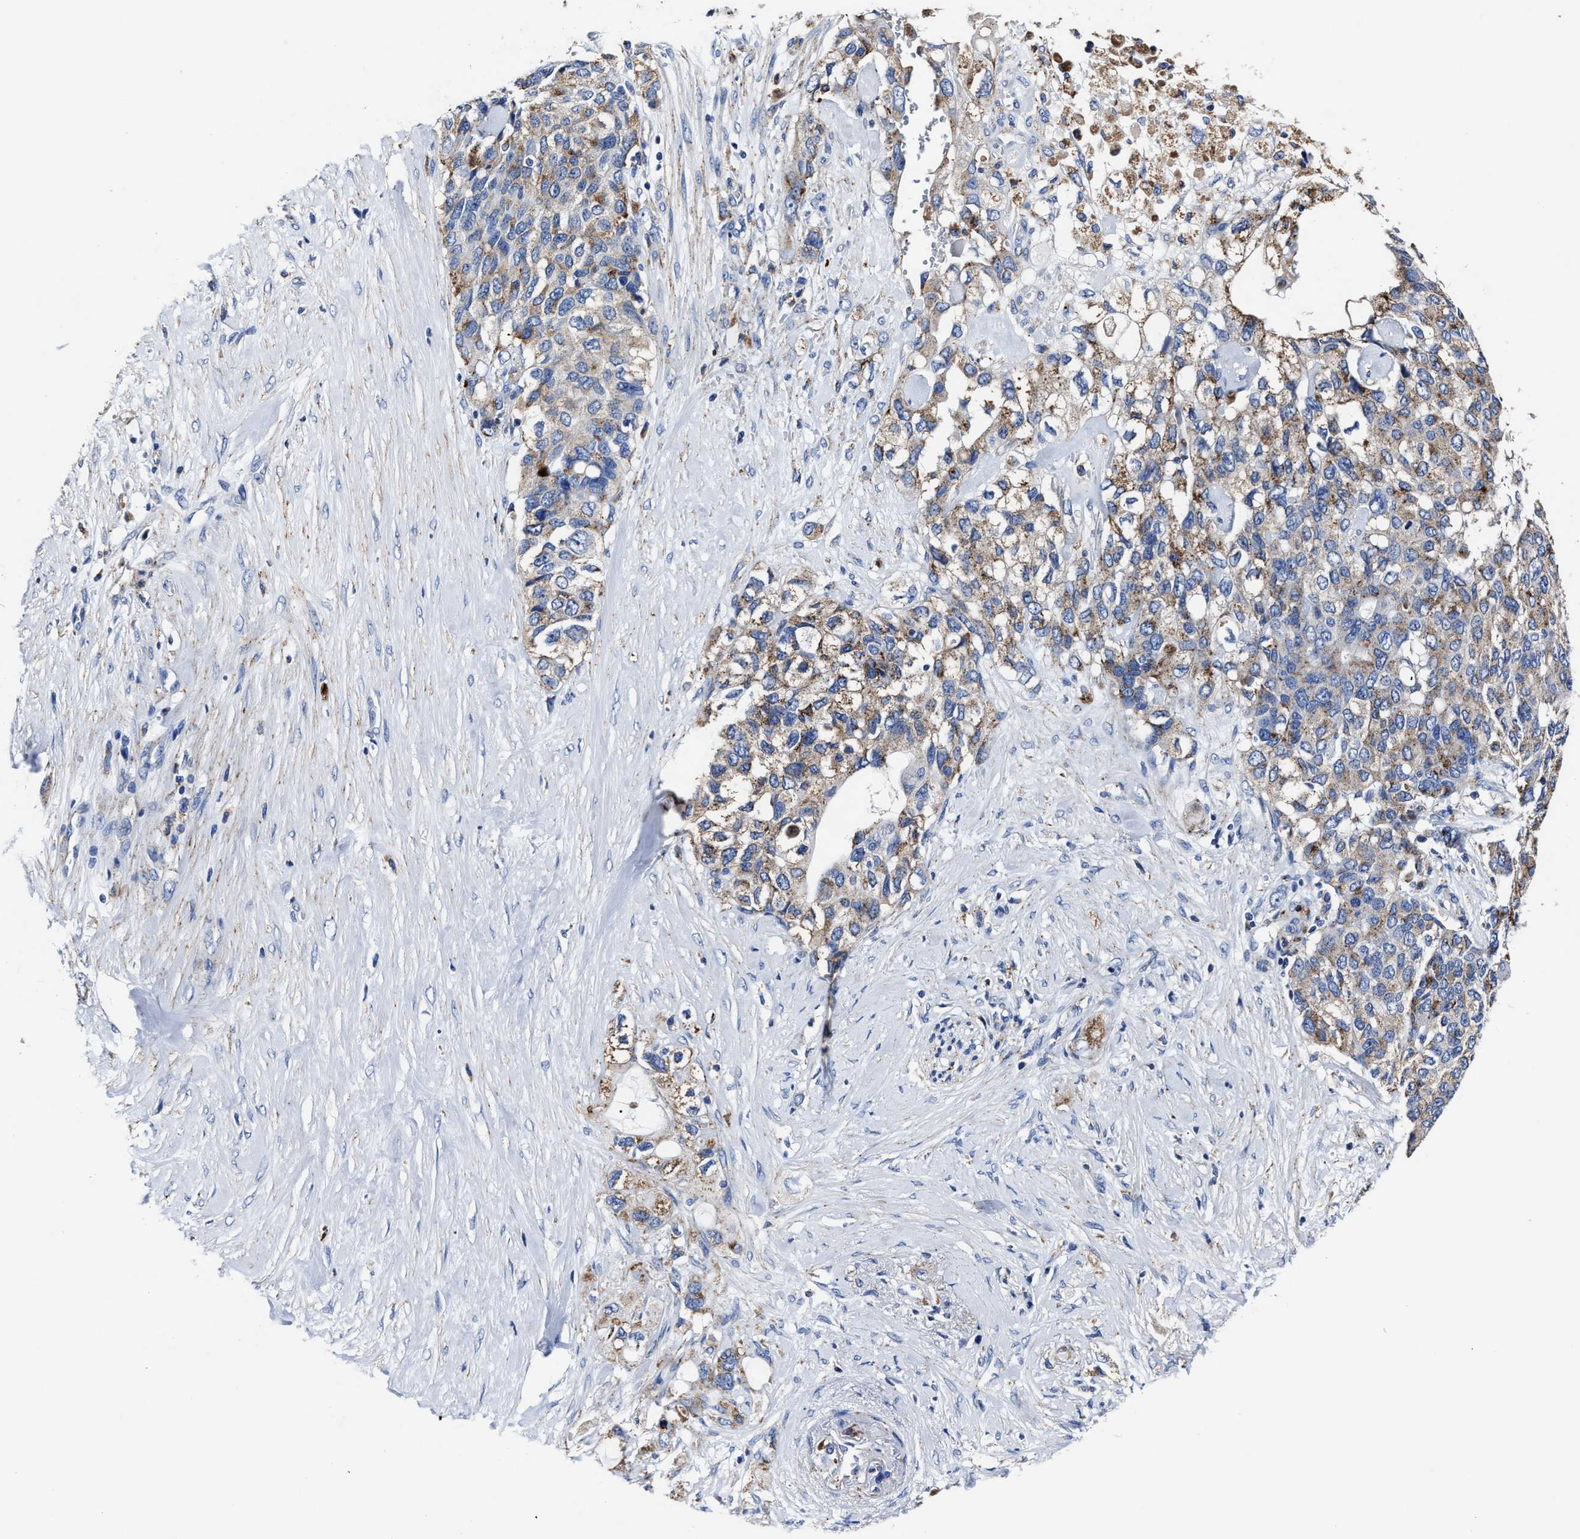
{"staining": {"intensity": "moderate", "quantity": ">75%", "location": "cytoplasmic/membranous"}, "tissue": "pancreatic cancer", "cell_type": "Tumor cells", "image_type": "cancer", "snomed": [{"axis": "morphology", "description": "Adenocarcinoma, NOS"}, {"axis": "topography", "description": "Pancreas"}], "caption": "A medium amount of moderate cytoplasmic/membranous expression is present in approximately >75% of tumor cells in pancreatic cancer tissue.", "gene": "LAMTOR4", "patient": {"sex": "female", "age": 56}}